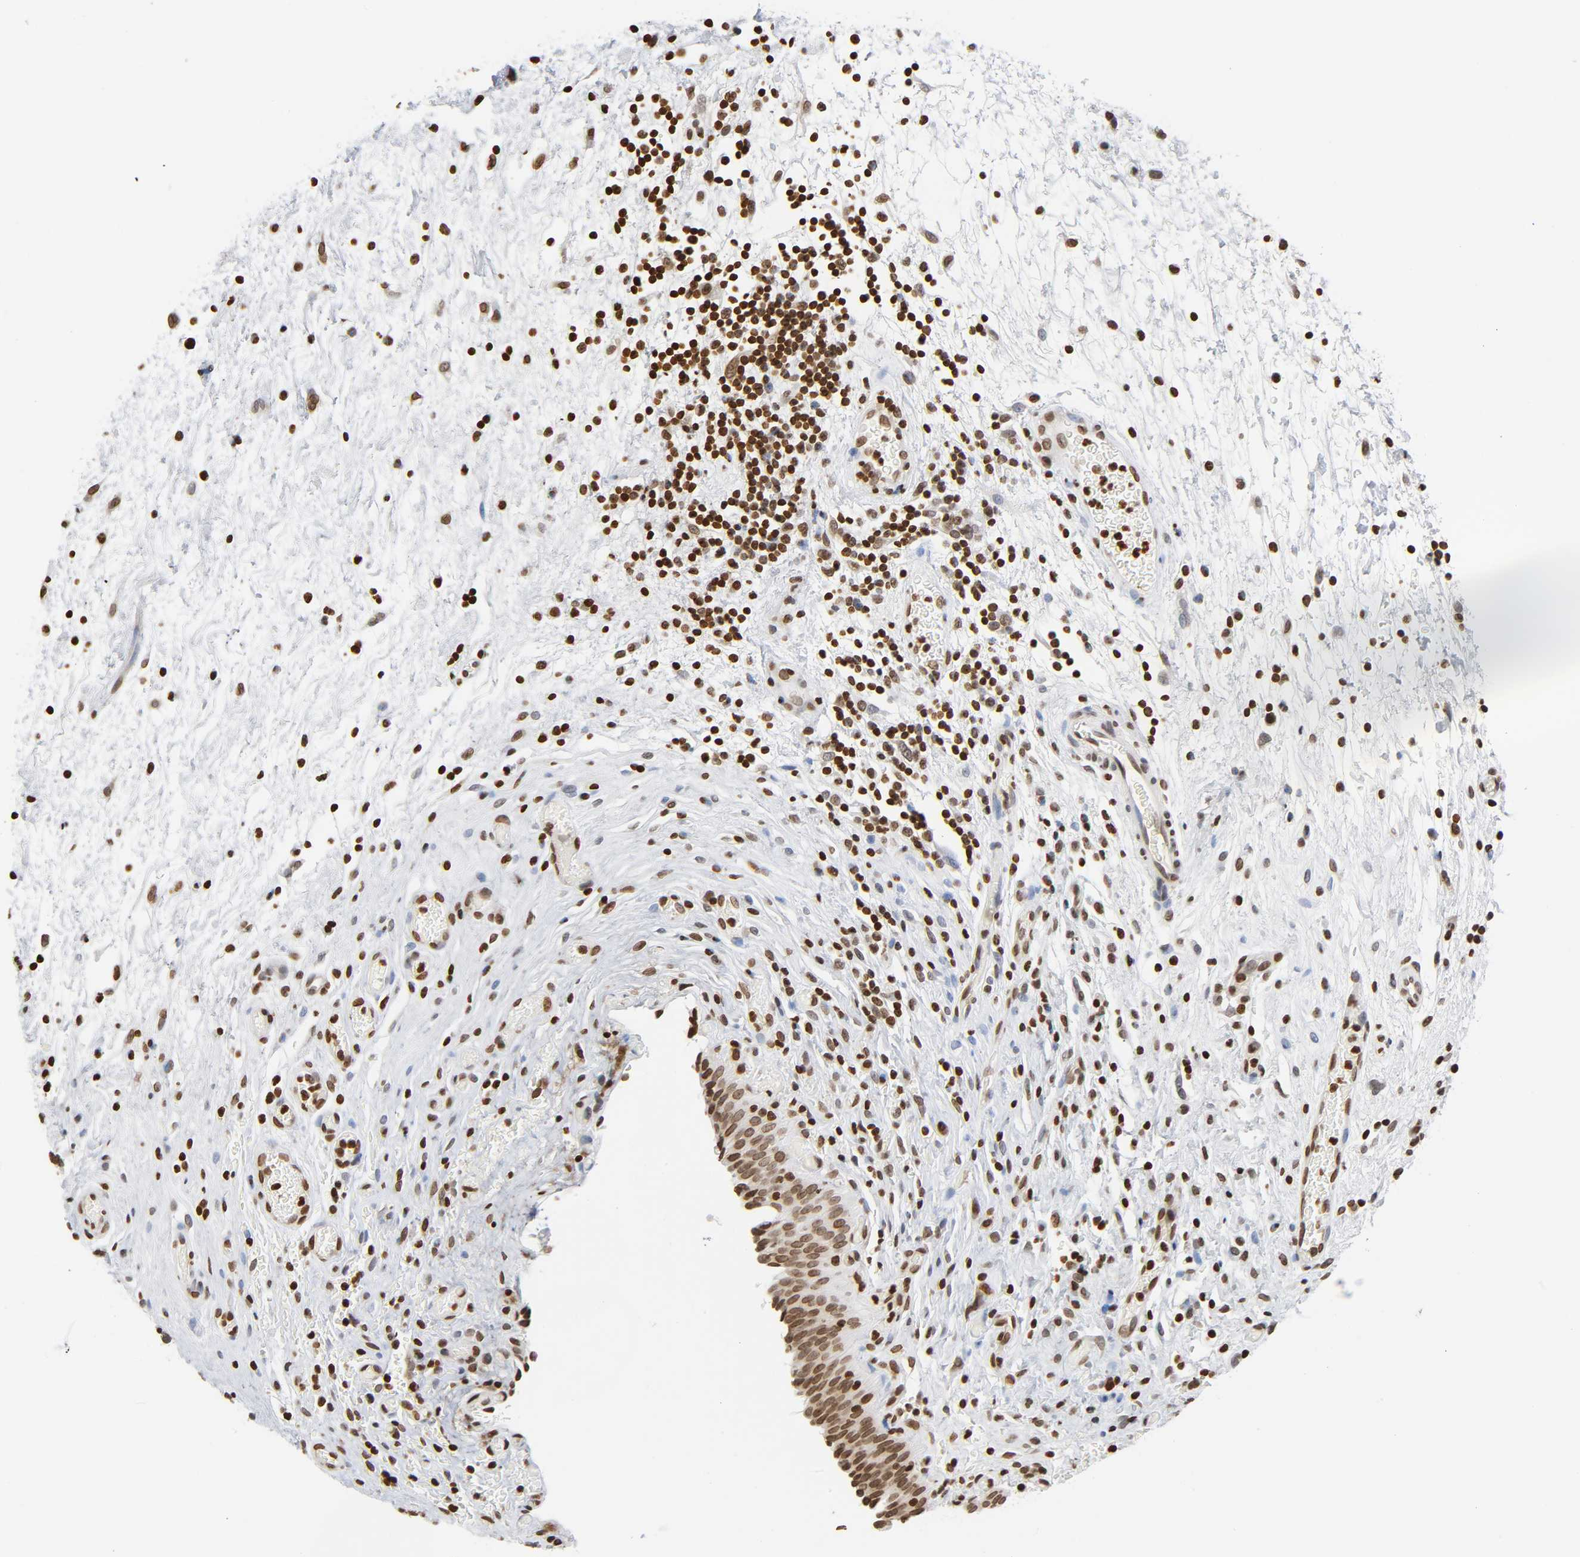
{"staining": {"intensity": "moderate", "quantity": ">75%", "location": "nuclear"}, "tissue": "urinary bladder", "cell_type": "Urothelial cells", "image_type": "normal", "snomed": [{"axis": "morphology", "description": "Normal tissue, NOS"}, {"axis": "topography", "description": "Urinary bladder"}], "caption": "Brown immunohistochemical staining in unremarkable urinary bladder exhibits moderate nuclear positivity in approximately >75% of urothelial cells. (Stains: DAB in brown, nuclei in blue, Microscopy: brightfield microscopy at high magnification).", "gene": "HOXA6", "patient": {"sex": "male", "age": 51}}